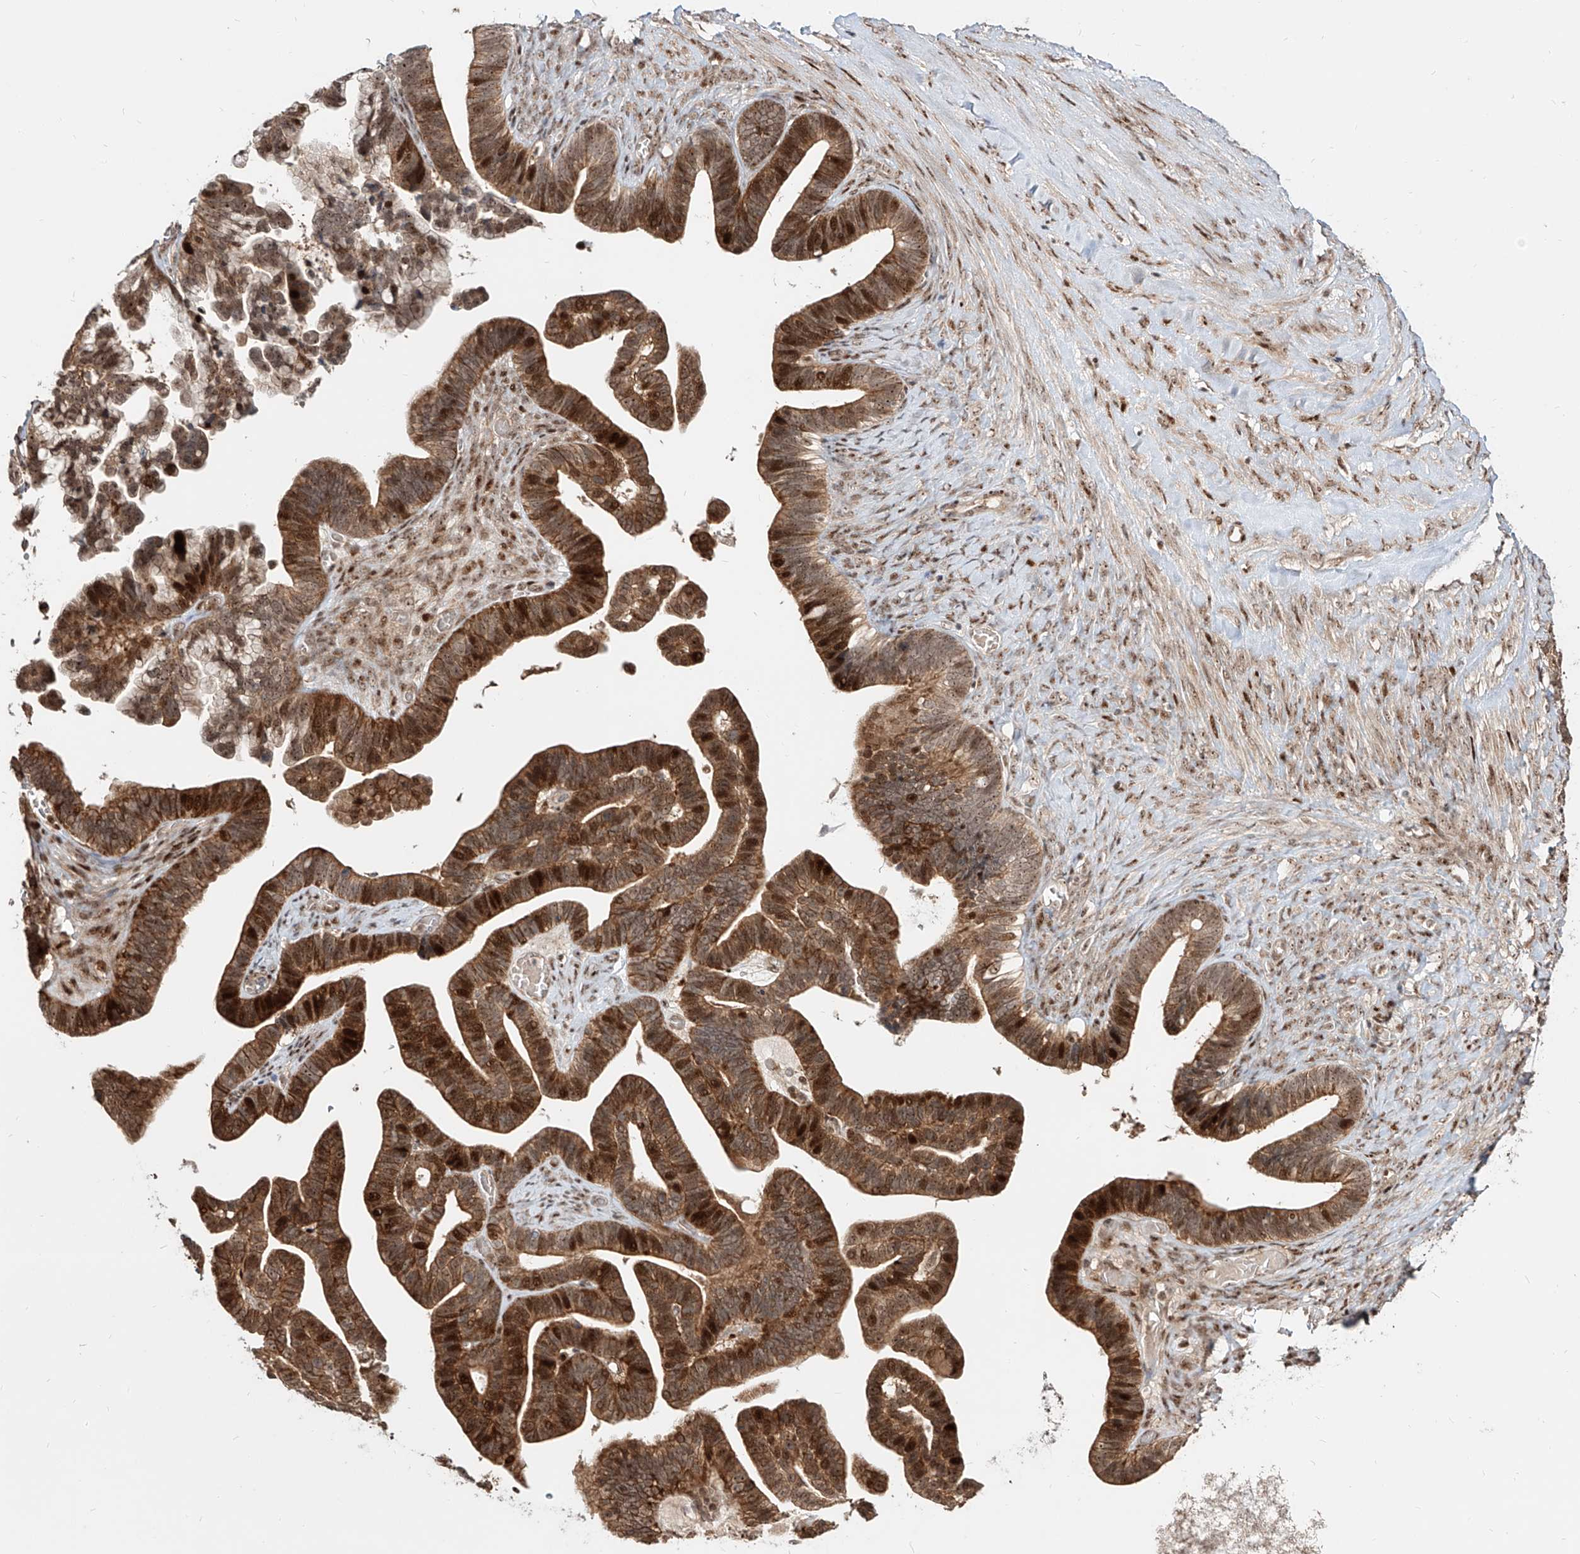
{"staining": {"intensity": "moderate", "quantity": ">75%", "location": "cytoplasmic/membranous,nuclear"}, "tissue": "ovarian cancer", "cell_type": "Tumor cells", "image_type": "cancer", "snomed": [{"axis": "morphology", "description": "Cystadenocarcinoma, serous, NOS"}, {"axis": "topography", "description": "Ovary"}], "caption": "This is an image of IHC staining of ovarian serous cystadenocarcinoma, which shows moderate positivity in the cytoplasmic/membranous and nuclear of tumor cells.", "gene": "ZNF710", "patient": {"sex": "female", "age": 56}}